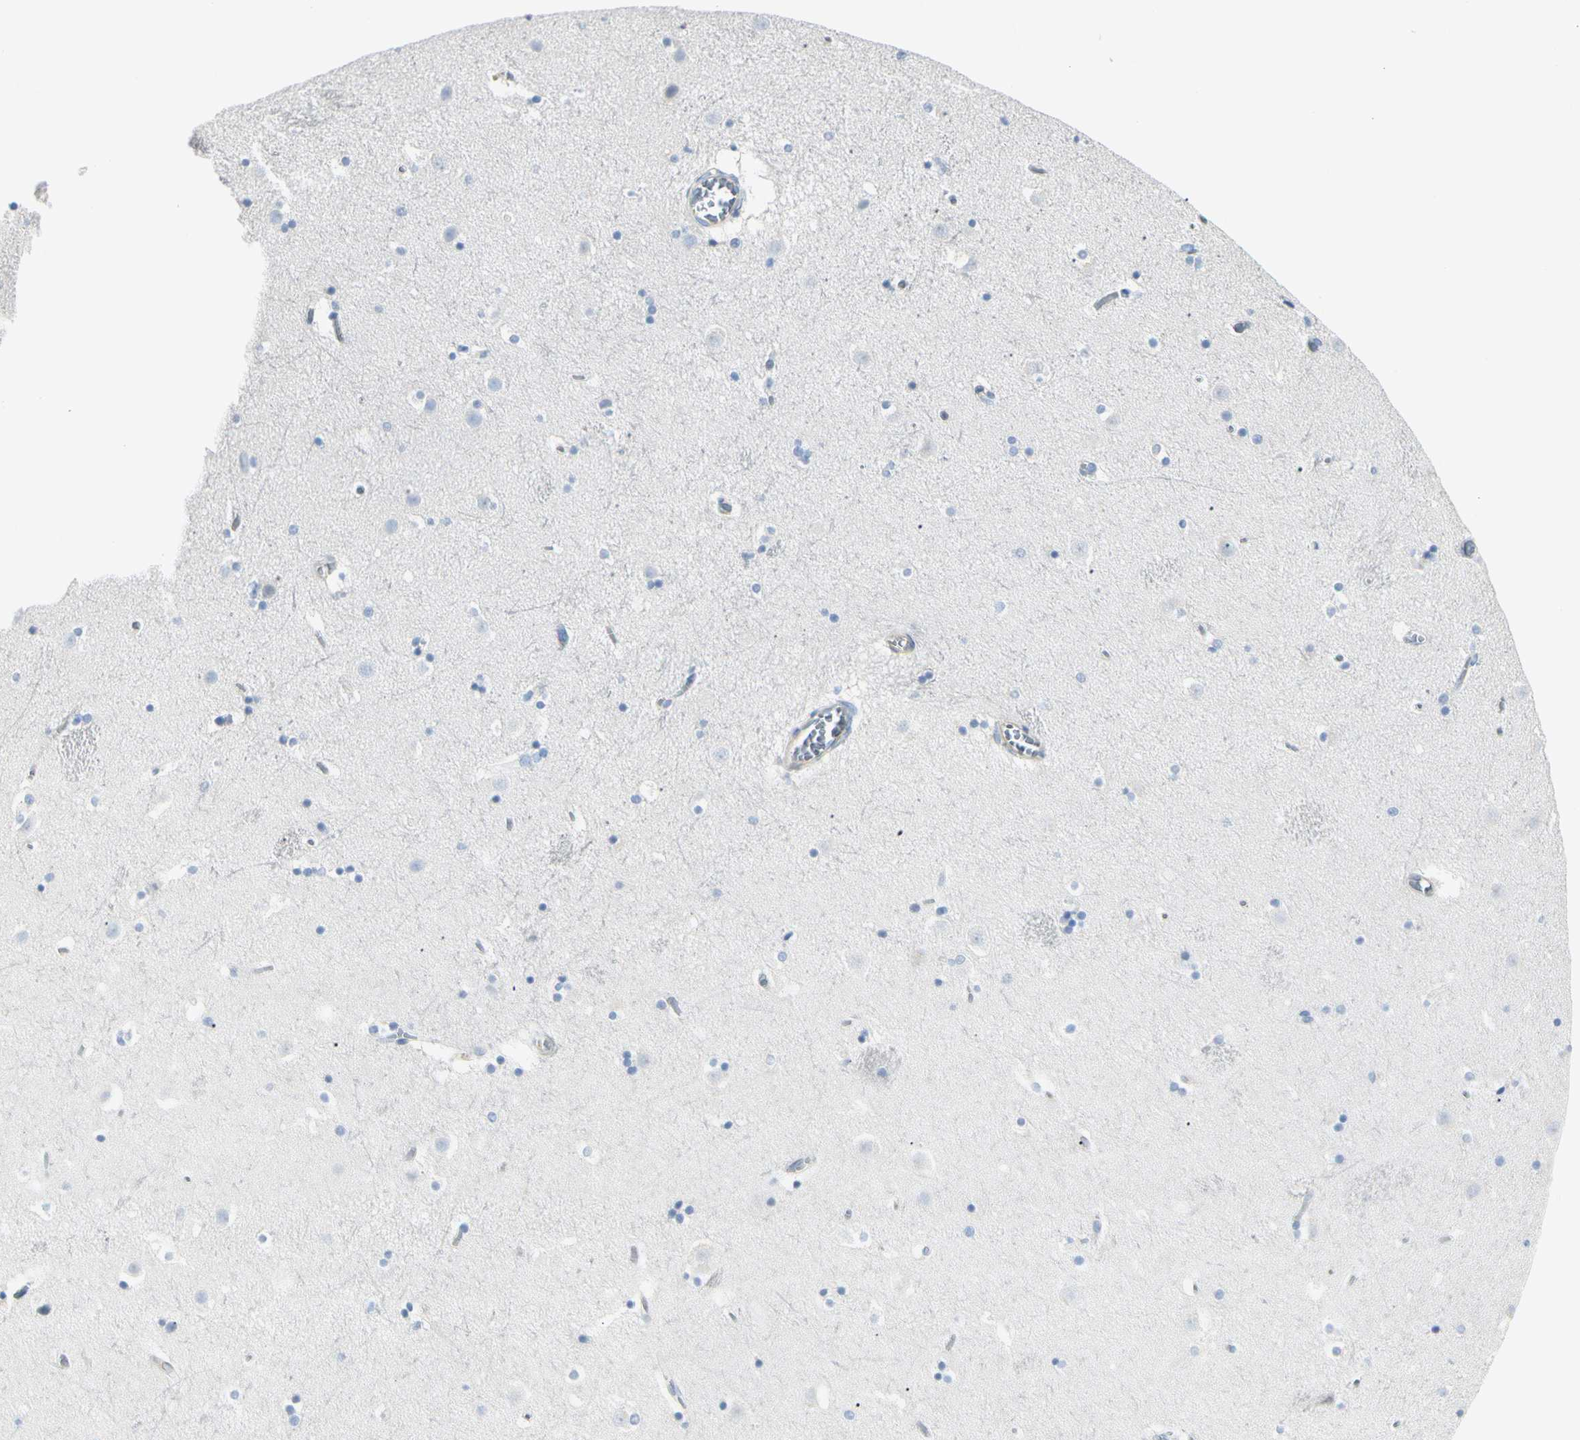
{"staining": {"intensity": "negative", "quantity": "none", "location": "none"}, "tissue": "caudate", "cell_type": "Glial cells", "image_type": "normal", "snomed": [{"axis": "morphology", "description": "Normal tissue, NOS"}, {"axis": "topography", "description": "Lateral ventricle wall"}], "caption": "Immunohistochemistry histopathology image of benign caudate: human caudate stained with DAB exhibits no significant protein staining in glial cells.", "gene": "NFKB2", "patient": {"sex": "male", "age": 45}}